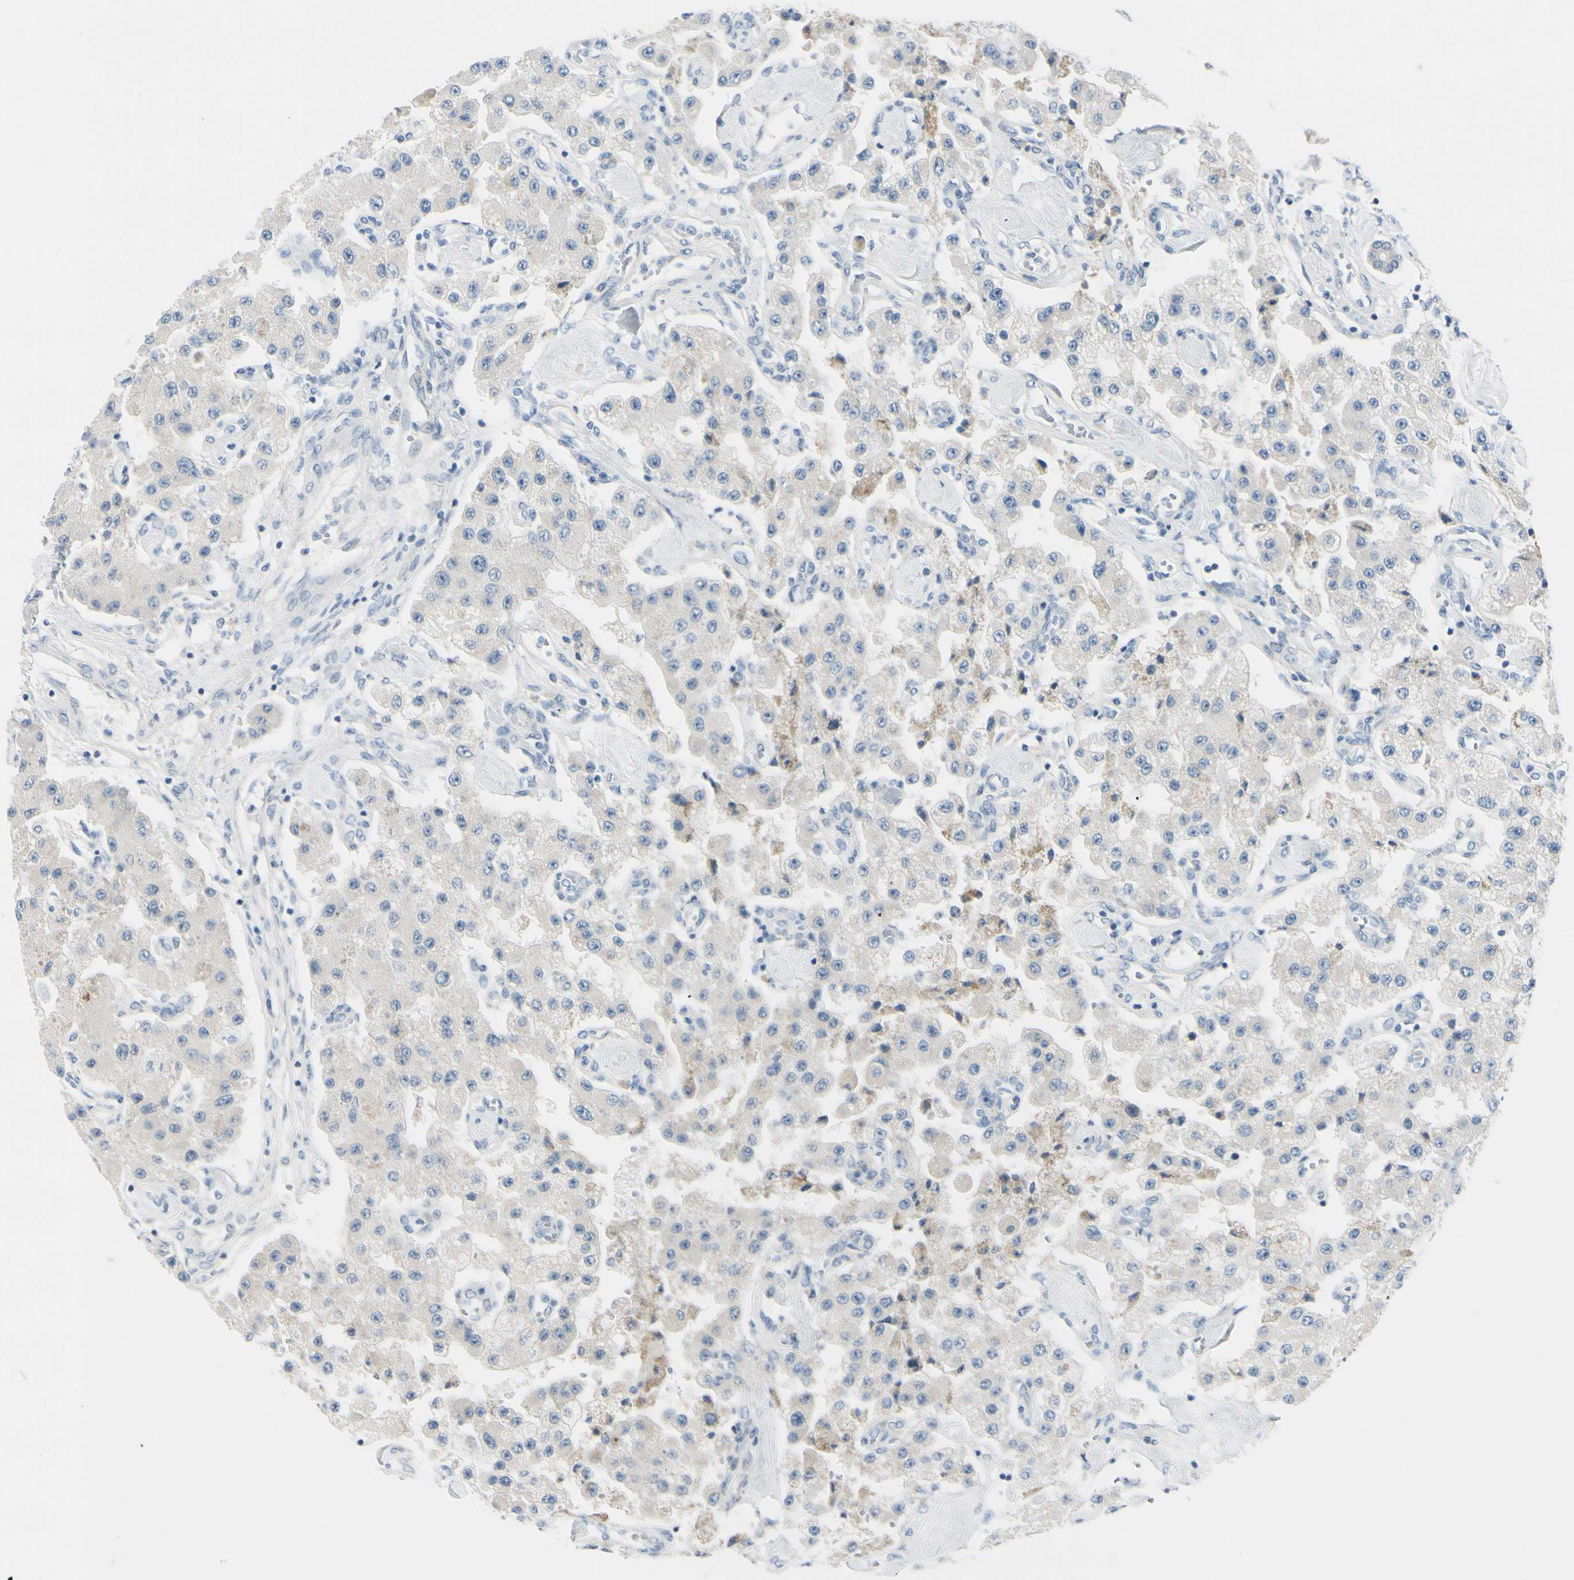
{"staining": {"intensity": "negative", "quantity": "none", "location": "none"}, "tissue": "carcinoid", "cell_type": "Tumor cells", "image_type": "cancer", "snomed": [{"axis": "morphology", "description": "Carcinoid, malignant, NOS"}, {"axis": "topography", "description": "Pancreas"}], "caption": "Tumor cells show no significant expression in carcinoid (malignant).", "gene": "GALNT5", "patient": {"sex": "male", "age": 41}}